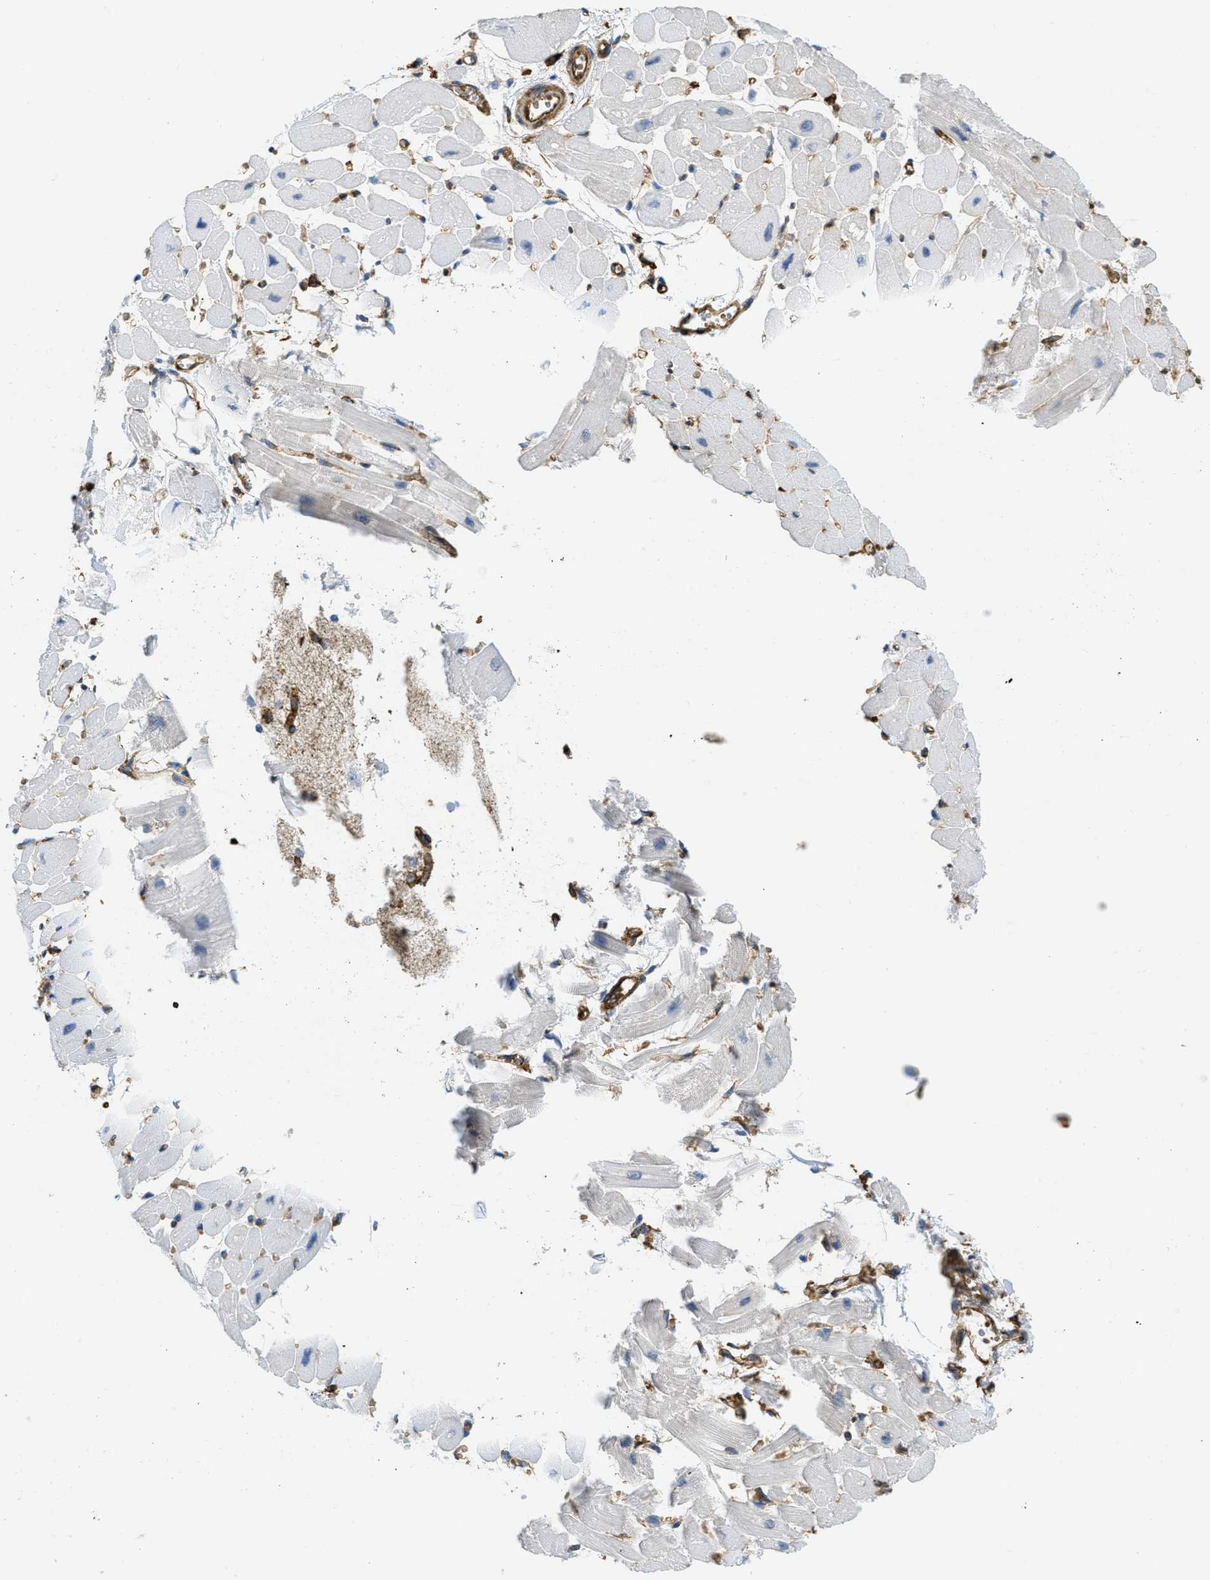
{"staining": {"intensity": "negative", "quantity": "none", "location": "none"}, "tissue": "heart muscle", "cell_type": "Cardiomyocytes", "image_type": "normal", "snomed": [{"axis": "morphology", "description": "Normal tissue, NOS"}, {"axis": "topography", "description": "Heart"}], "caption": "A high-resolution histopathology image shows immunohistochemistry (IHC) staining of benign heart muscle, which exhibits no significant expression in cardiomyocytes. (Brightfield microscopy of DAB (3,3'-diaminobenzidine) immunohistochemistry (IHC) at high magnification).", "gene": "HIP1", "patient": {"sex": "female", "age": 54}}